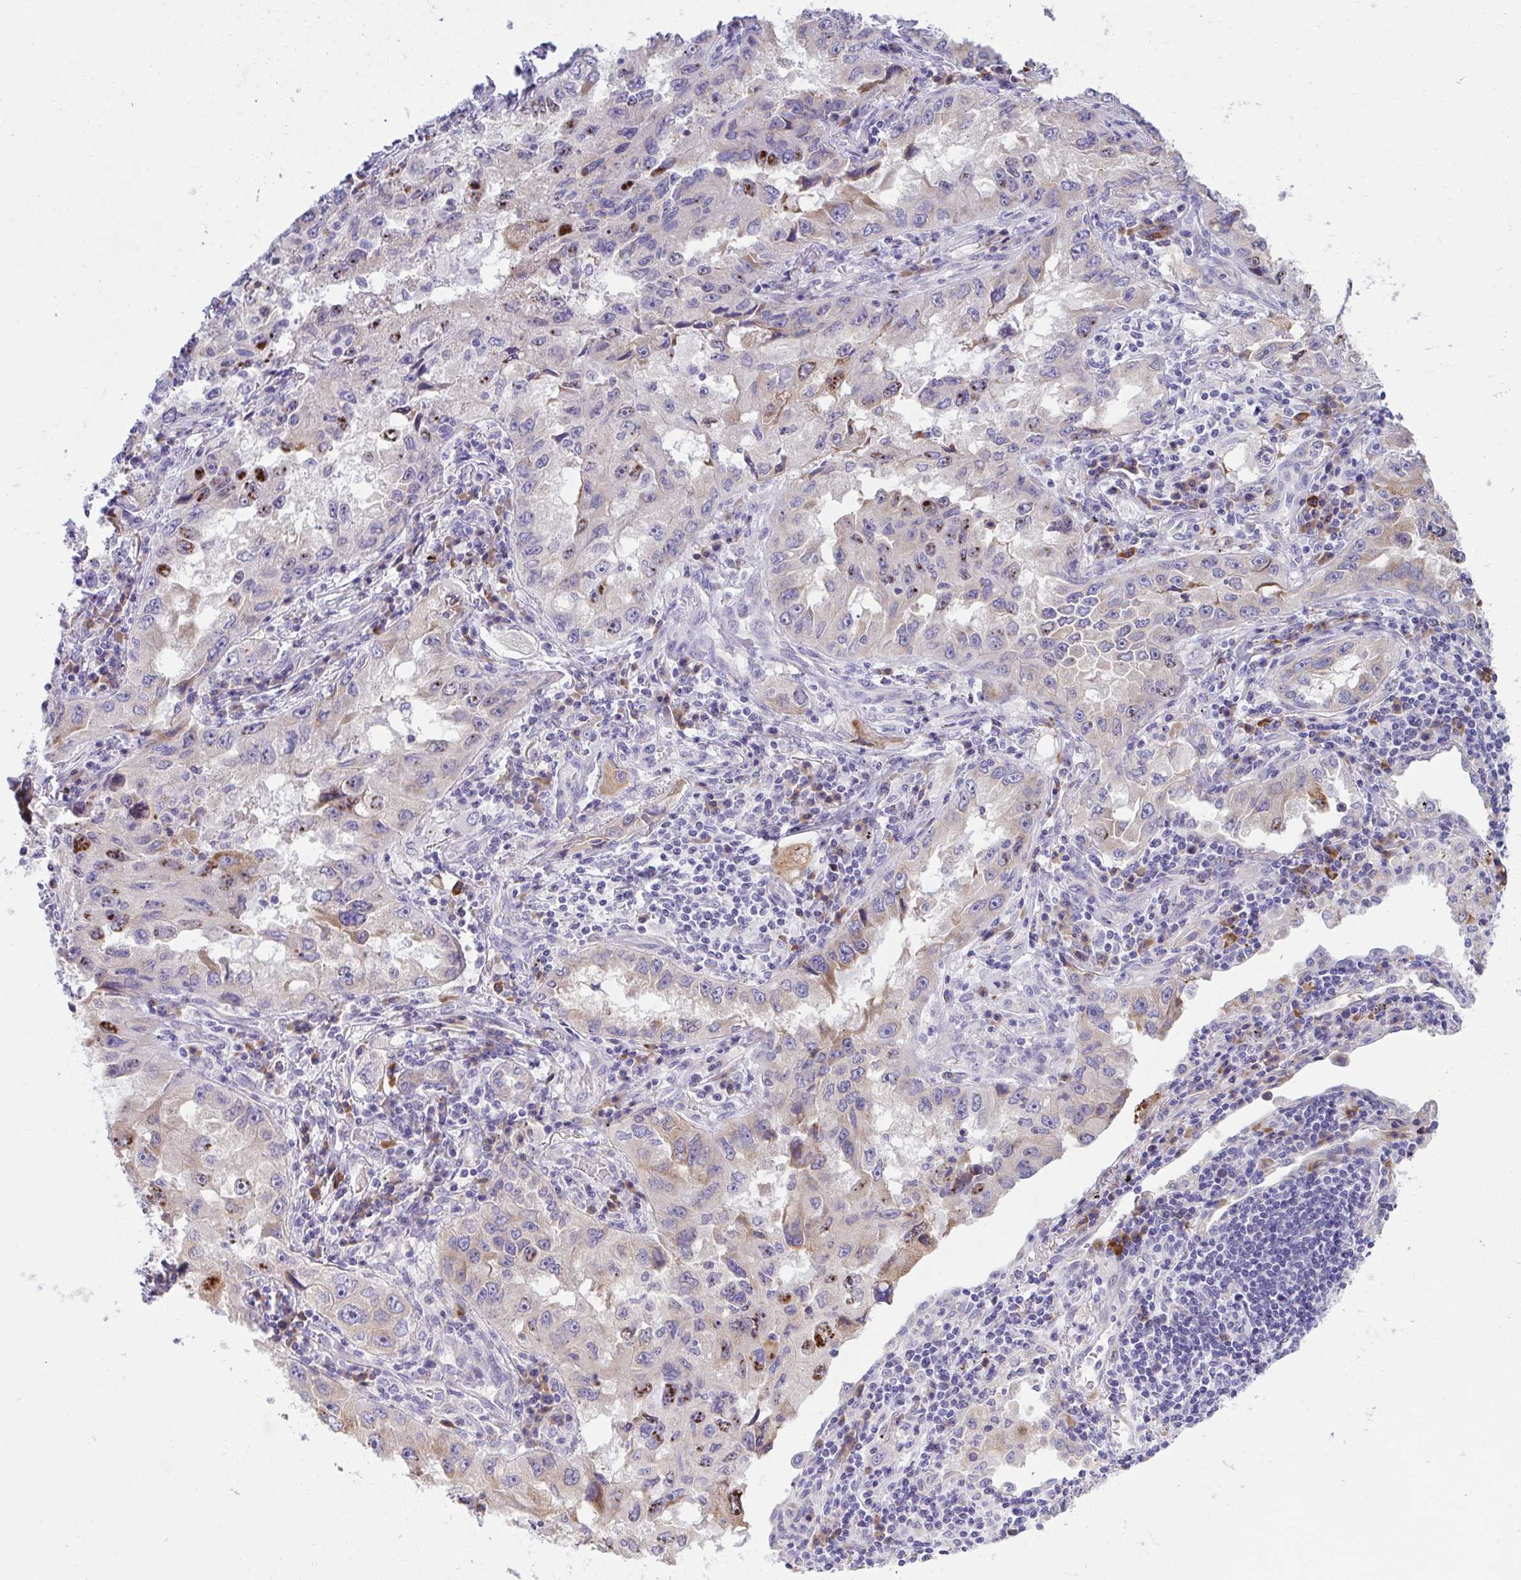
{"staining": {"intensity": "moderate", "quantity": "<25%", "location": "cytoplasmic/membranous"}, "tissue": "lung cancer", "cell_type": "Tumor cells", "image_type": "cancer", "snomed": [{"axis": "morphology", "description": "Adenocarcinoma, NOS"}, {"axis": "topography", "description": "Lung"}], "caption": "Lung cancer stained for a protein shows moderate cytoplasmic/membranous positivity in tumor cells. The protein is shown in brown color, while the nuclei are stained blue.", "gene": "FASLG", "patient": {"sex": "female", "age": 73}}